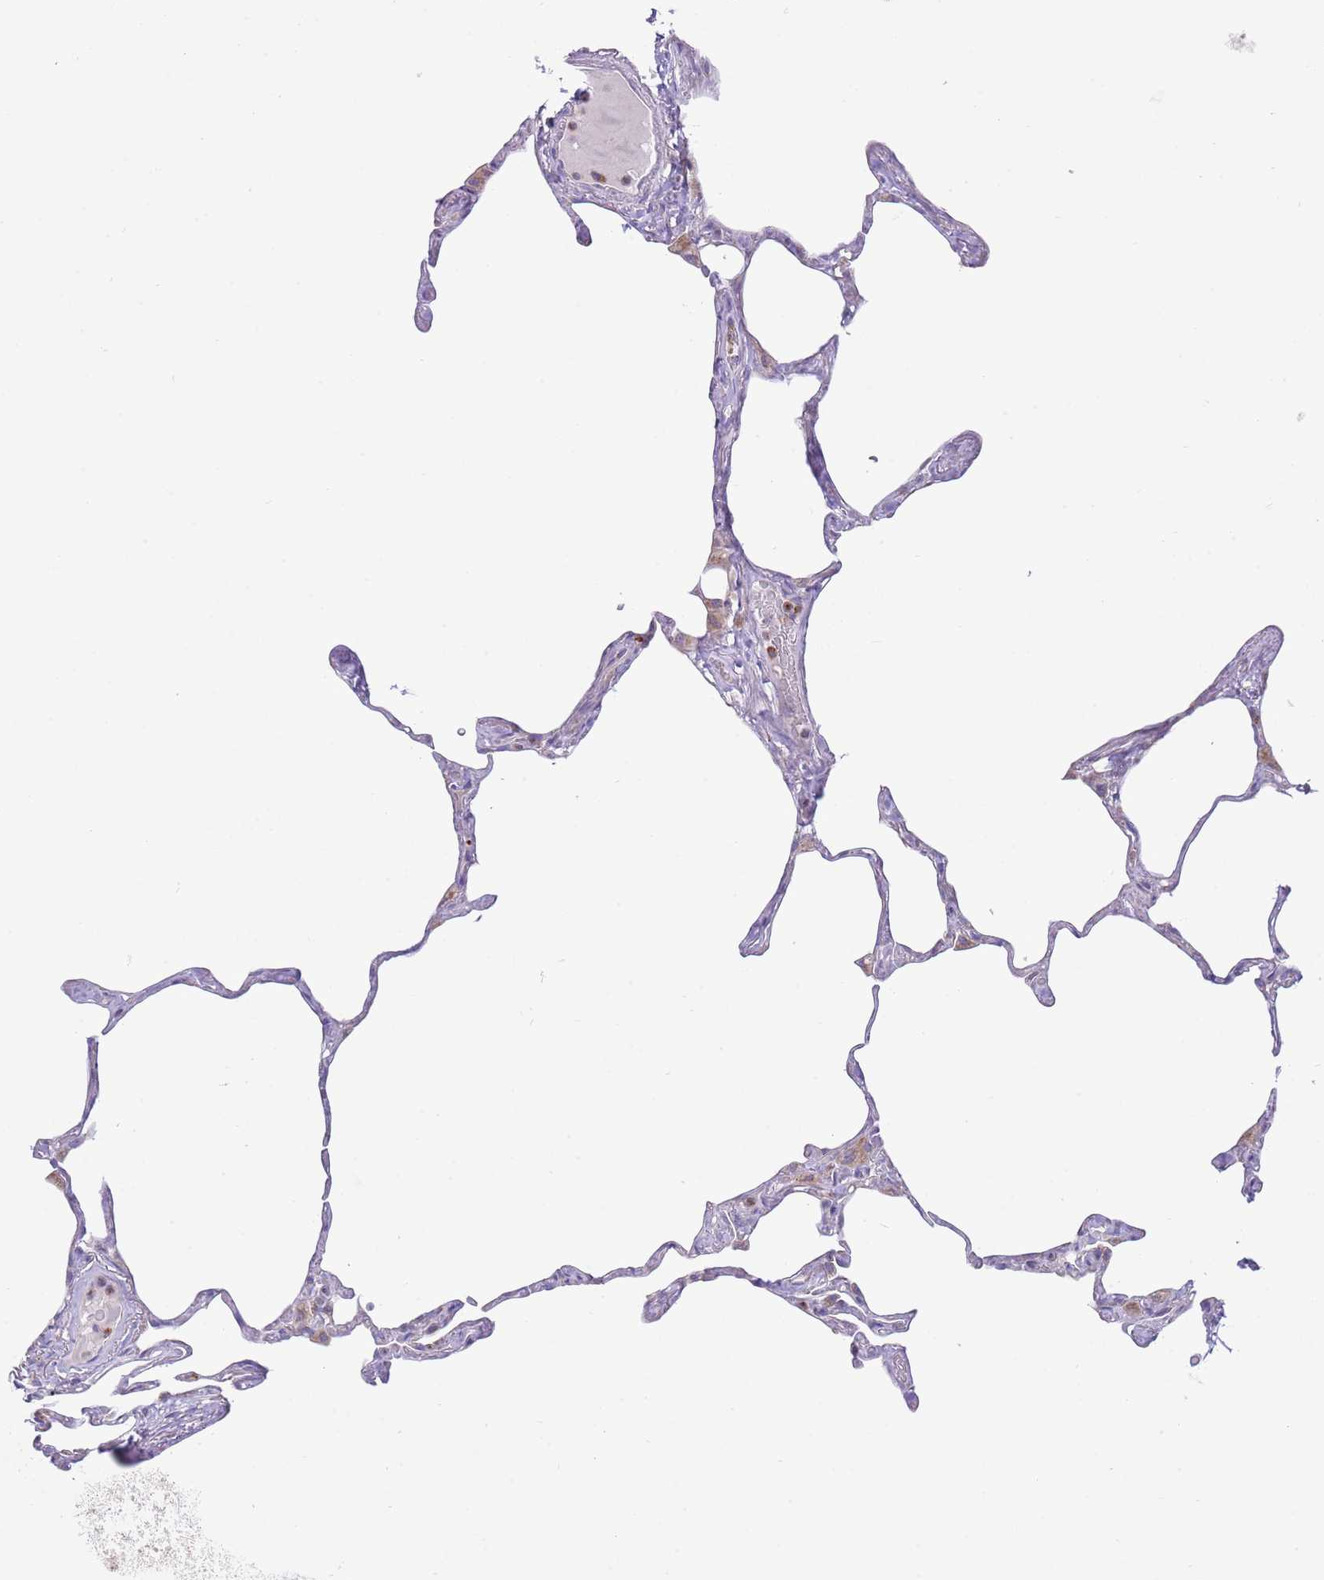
{"staining": {"intensity": "negative", "quantity": "none", "location": "none"}, "tissue": "lung", "cell_type": "Alveolar cells", "image_type": "normal", "snomed": [{"axis": "morphology", "description": "Normal tissue, NOS"}, {"axis": "topography", "description": "Lung"}], "caption": "Immunohistochemistry (IHC) histopathology image of unremarkable lung stained for a protein (brown), which reveals no positivity in alveolar cells.", "gene": "OAZ2", "patient": {"sex": "male", "age": 65}}